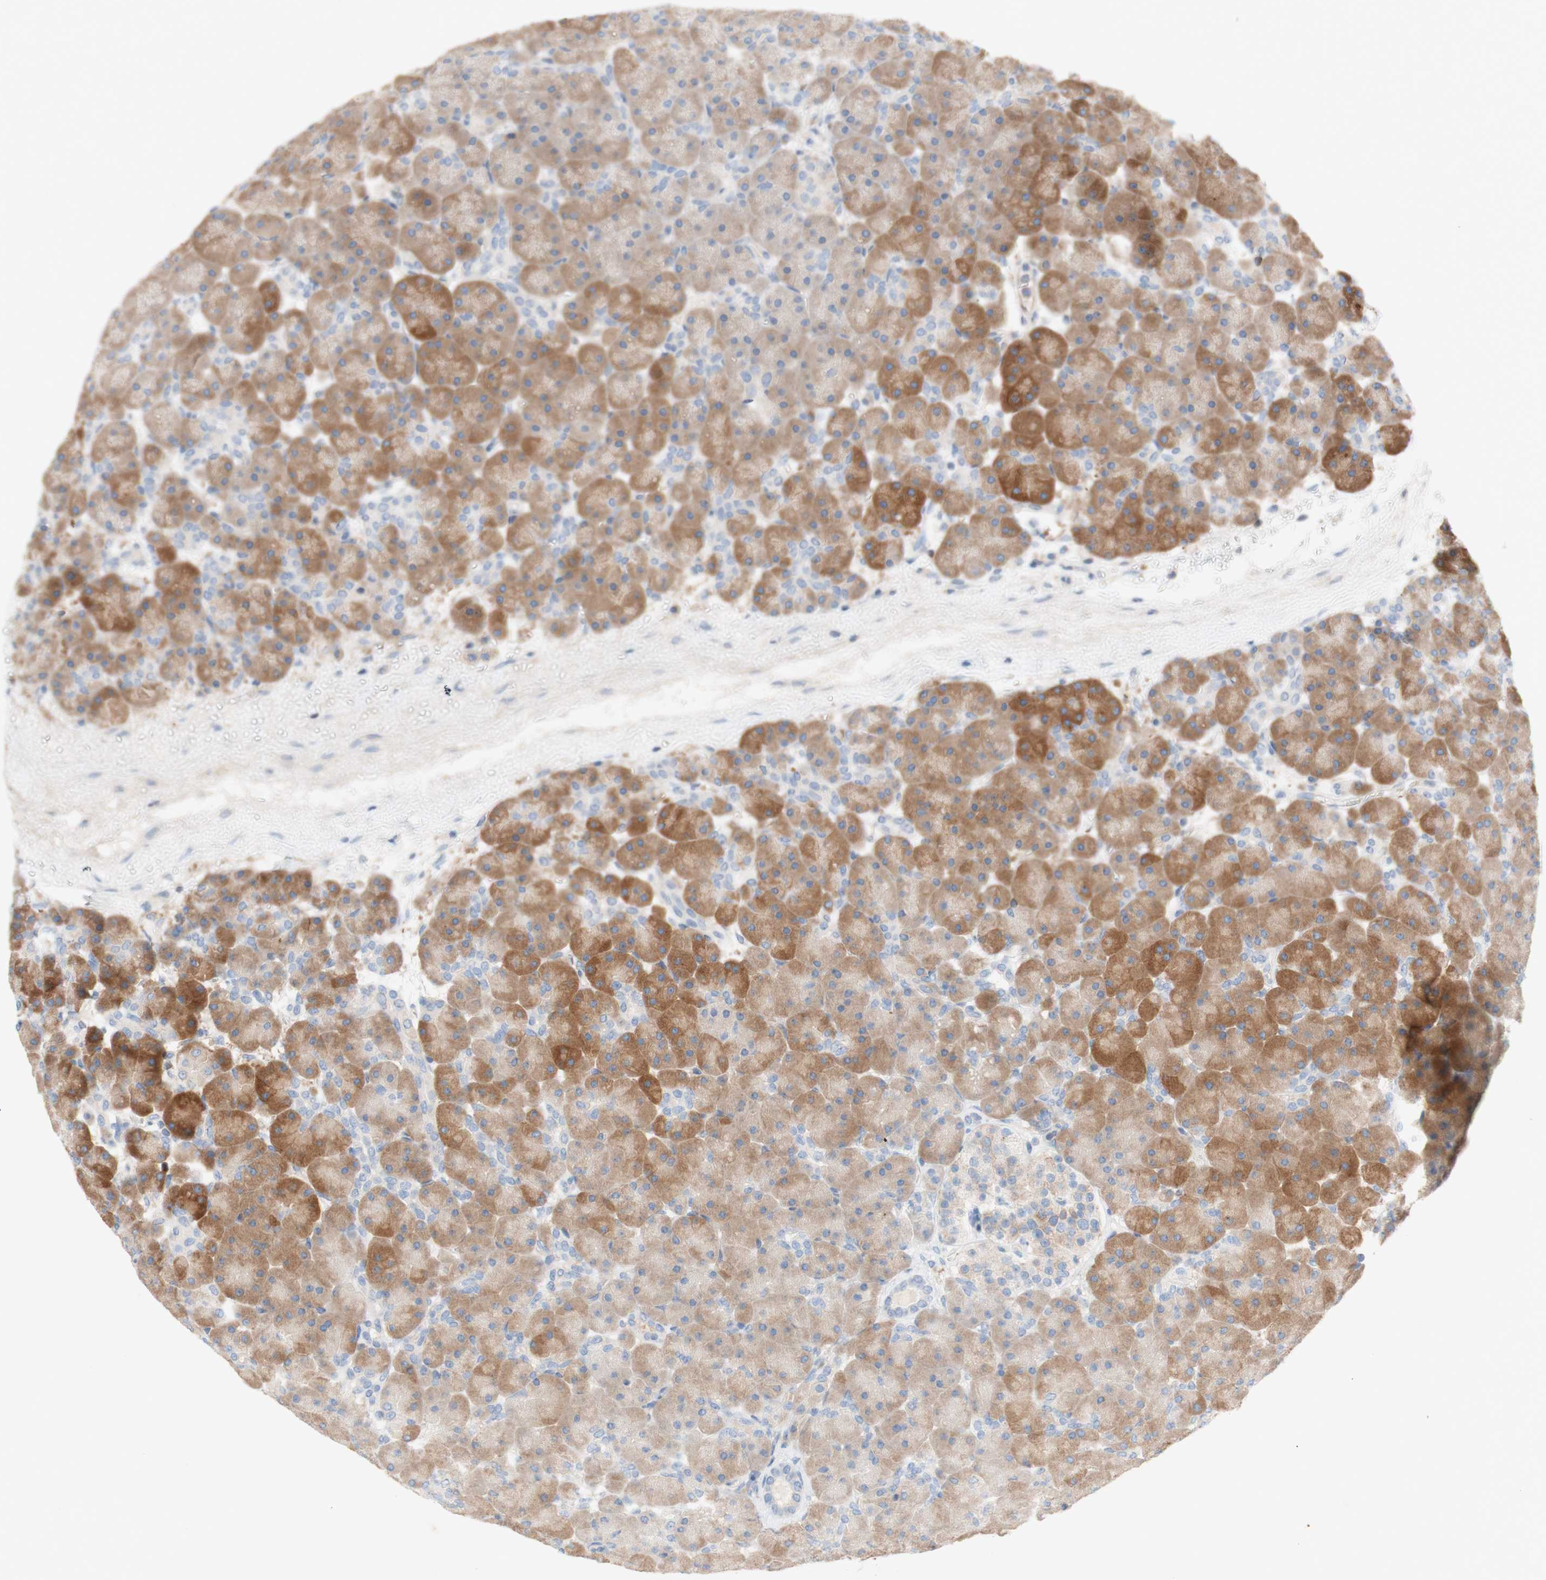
{"staining": {"intensity": "moderate", "quantity": "25%-75%", "location": "cytoplasmic/membranous"}, "tissue": "pancreas", "cell_type": "Exocrine glandular cells", "image_type": "normal", "snomed": [{"axis": "morphology", "description": "Normal tissue, NOS"}, {"axis": "topography", "description": "Pancreas"}], "caption": "A medium amount of moderate cytoplasmic/membranous staining is identified in approximately 25%-75% of exocrine glandular cells in normal pancreas.", "gene": "PACSIN1", "patient": {"sex": "male", "age": 66}}